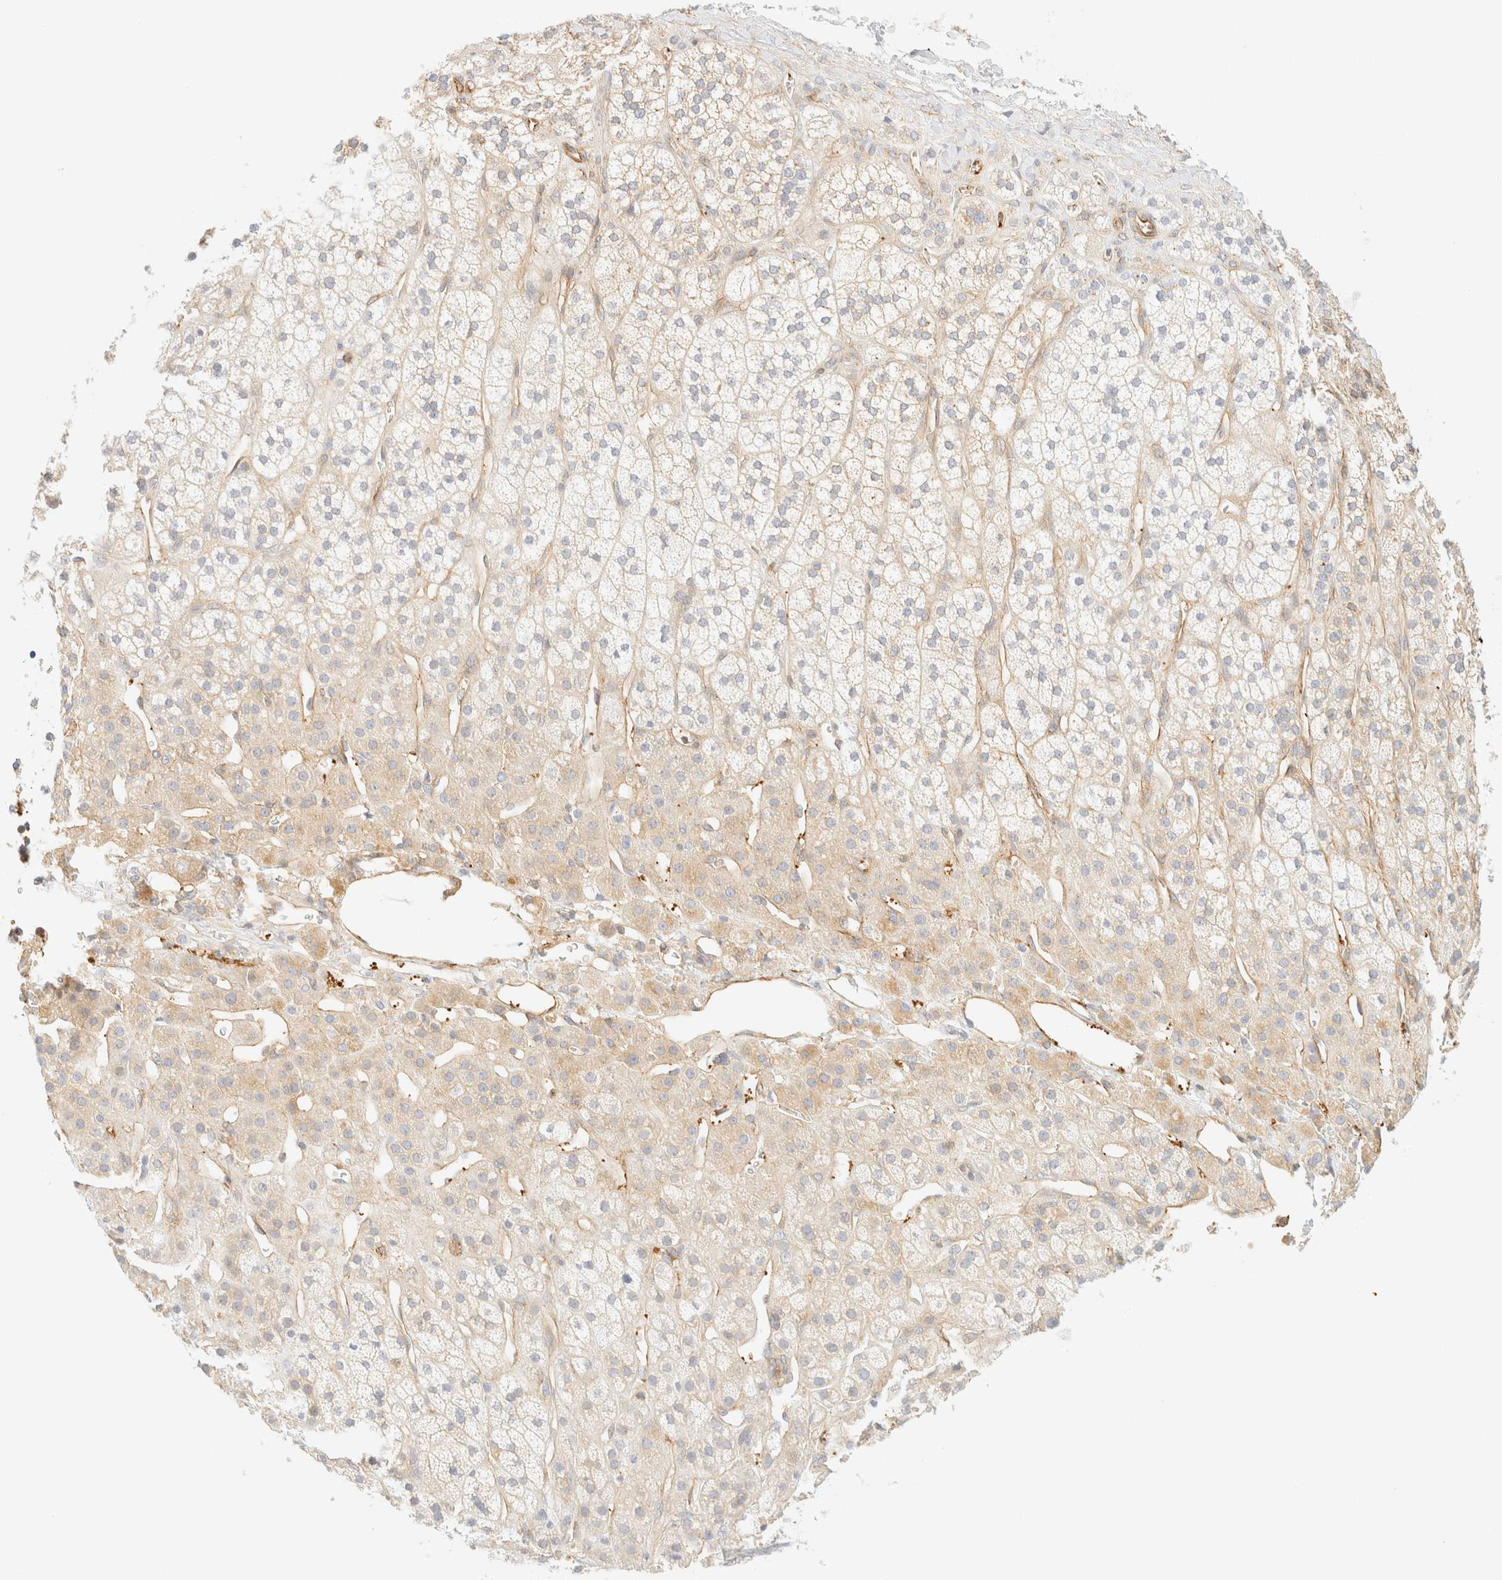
{"staining": {"intensity": "weak", "quantity": "<25%", "location": "cytoplasmic/membranous"}, "tissue": "adrenal gland", "cell_type": "Glandular cells", "image_type": "normal", "snomed": [{"axis": "morphology", "description": "Normal tissue, NOS"}, {"axis": "topography", "description": "Adrenal gland"}], "caption": "Adrenal gland was stained to show a protein in brown. There is no significant expression in glandular cells. (DAB immunohistochemistry visualized using brightfield microscopy, high magnification).", "gene": "OTOP2", "patient": {"sex": "male", "age": 56}}